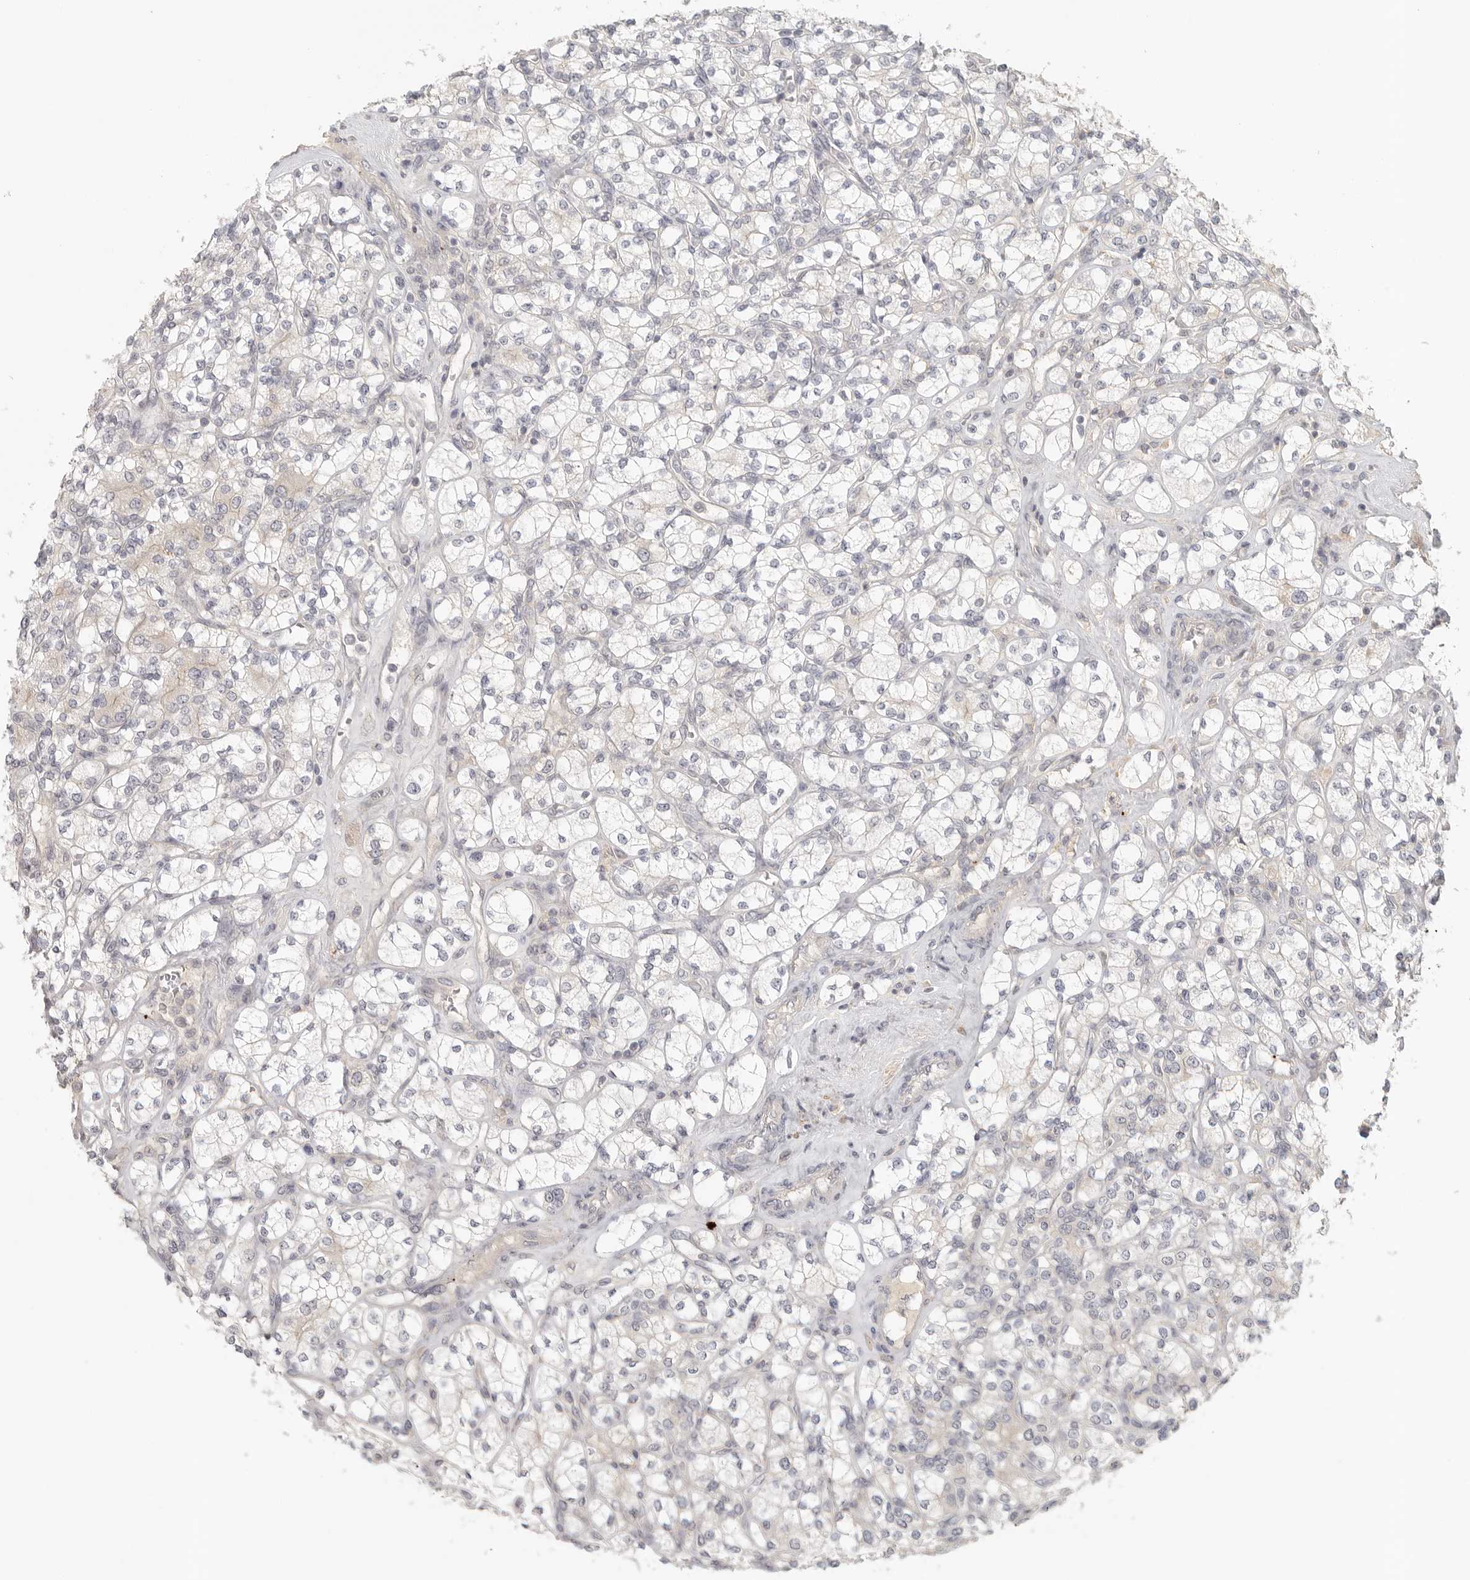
{"staining": {"intensity": "negative", "quantity": "none", "location": "none"}, "tissue": "renal cancer", "cell_type": "Tumor cells", "image_type": "cancer", "snomed": [{"axis": "morphology", "description": "Adenocarcinoma, NOS"}, {"axis": "topography", "description": "Kidney"}], "caption": "The micrograph reveals no significant staining in tumor cells of renal cancer (adenocarcinoma).", "gene": "HDAC6", "patient": {"sex": "male", "age": 77}}